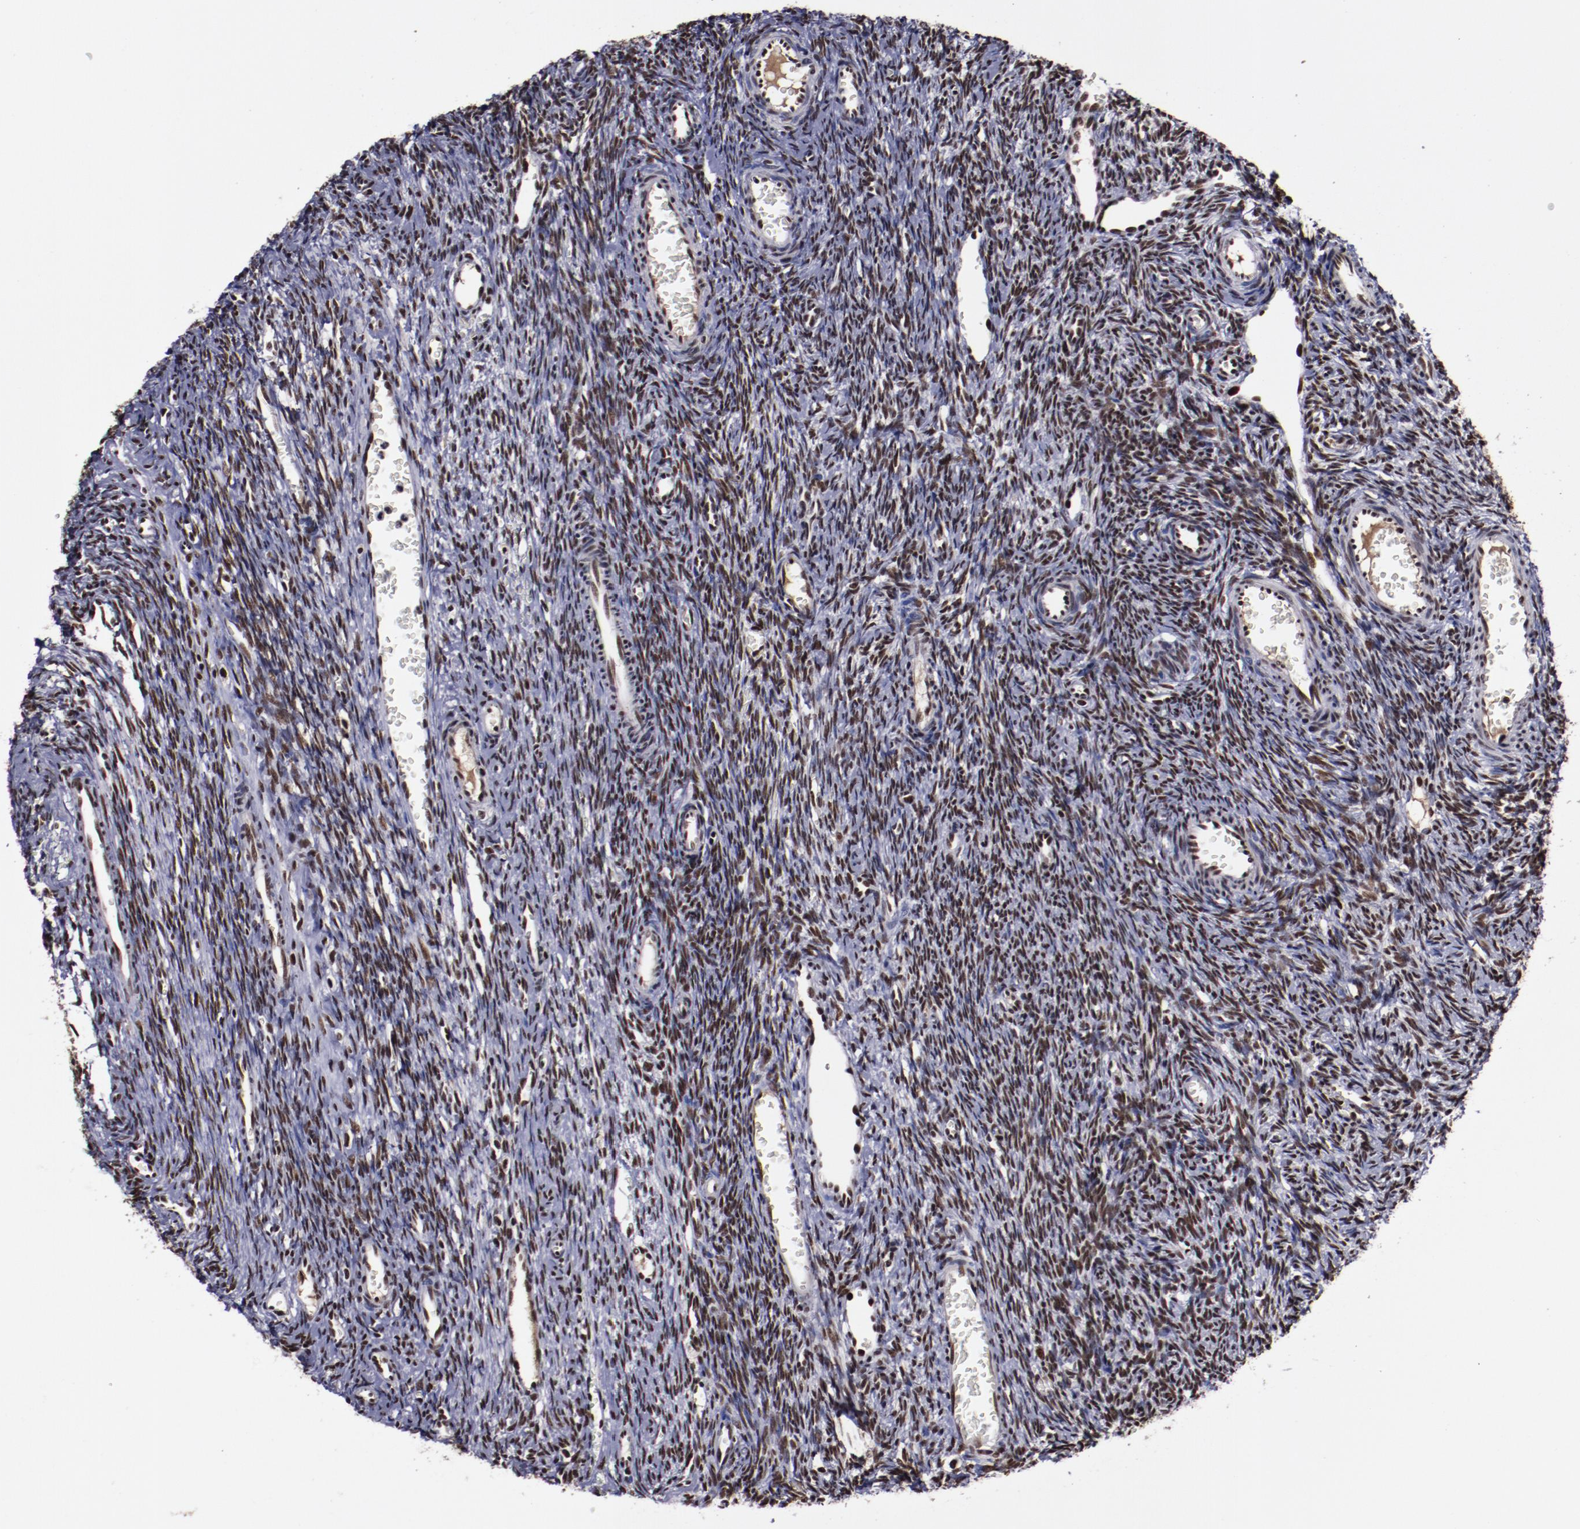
{"staining": {"intensity": "strong", "quantity": ">75%", "location": "nuclear"}, "tissue": "ovary", "cell_type": "Ovarian stroma cells", "image_type": "normal", "snomed": [{"axis": "morphology", "description": "Normal tissue, NOS"}, {"axis": "topography", "description": "Ovary"}], "caption": "About >75% of ovarian stroma cells in normal ovary demonstrate strong nuclear protein positivity as visualized by brown immunohistochemical staining.", "gene": "ERH", "patient": {"sex": "female", "age": 39}}